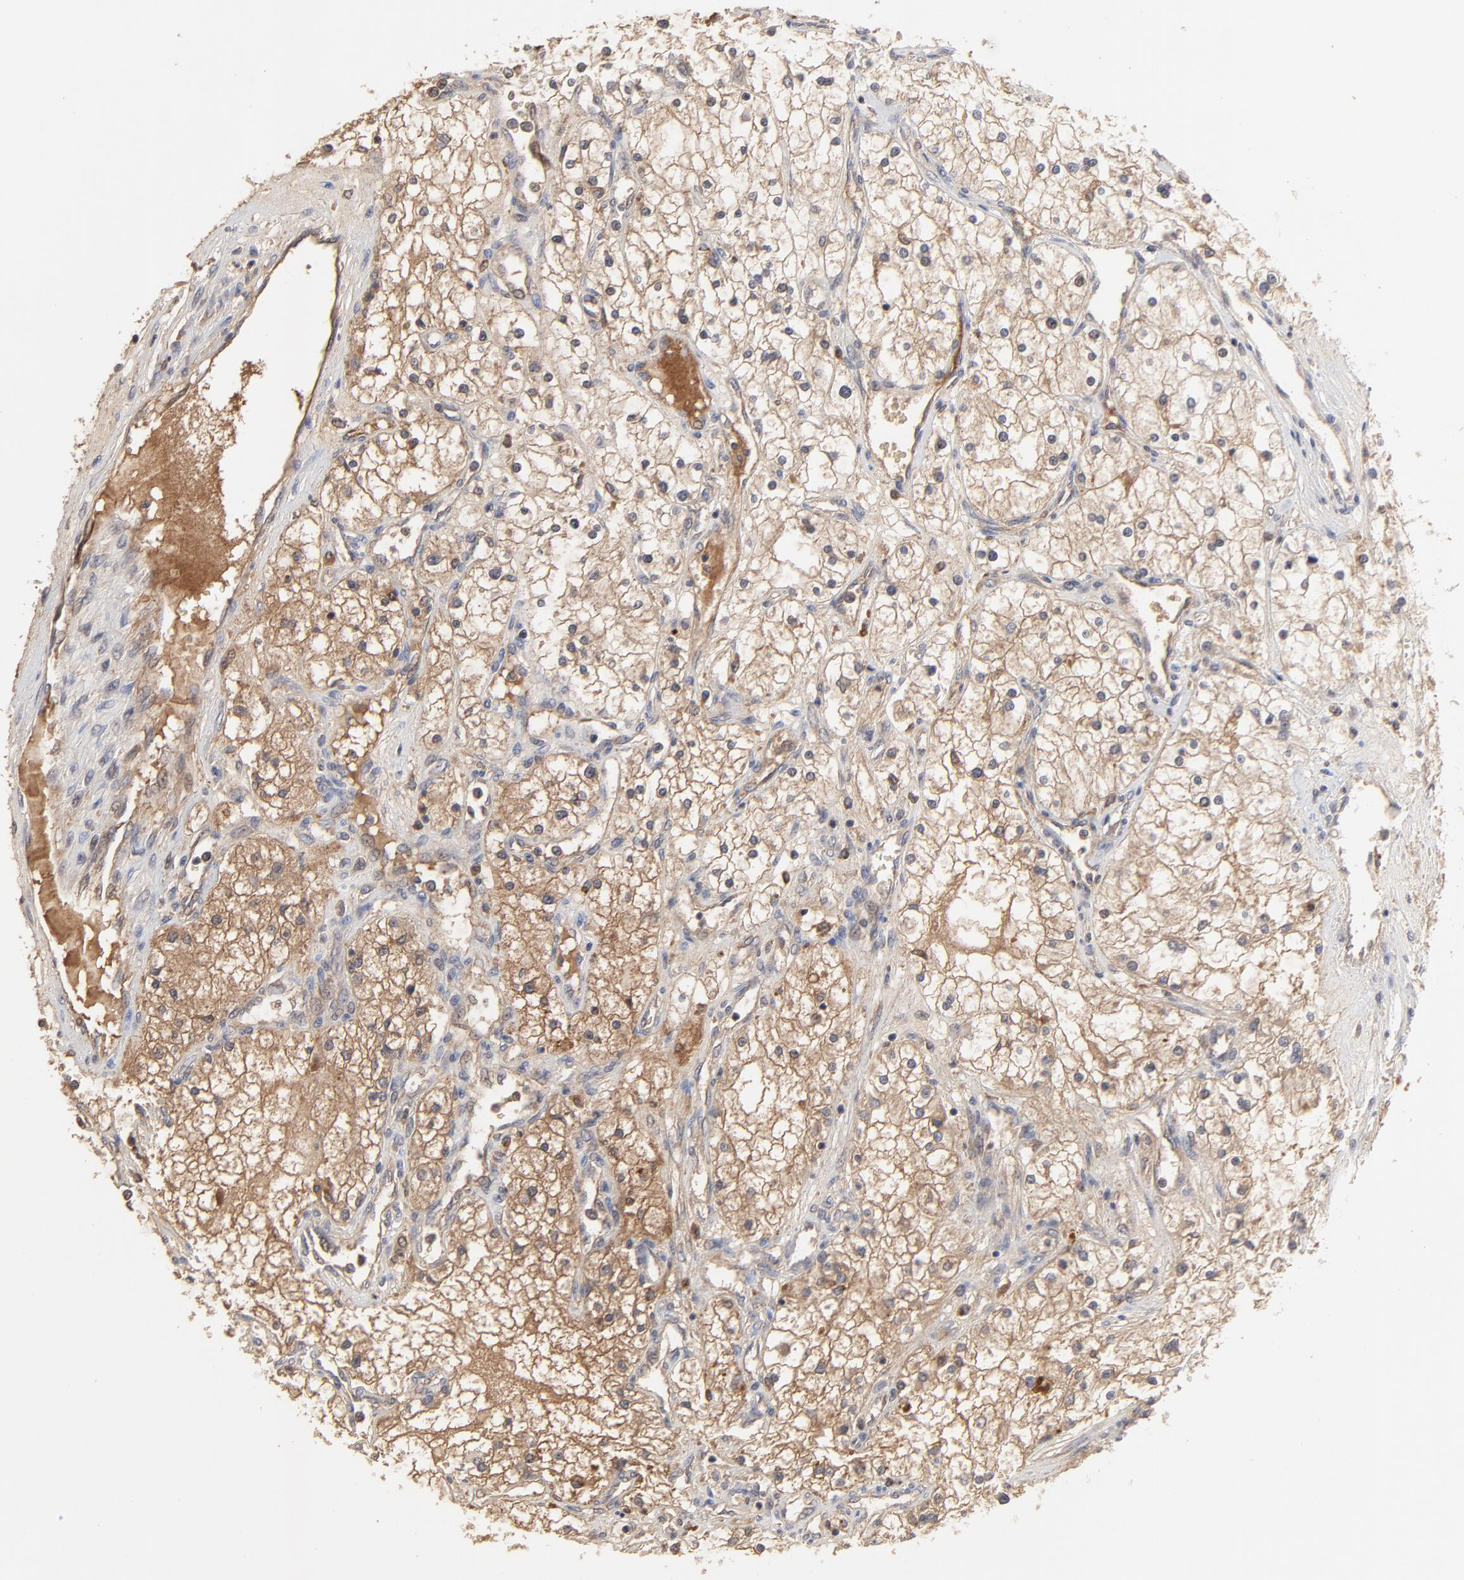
{"staining": {"intensity": "moderate", "quantity": ">75%", "location": "cytoplasmic/membranous"}, "tissue": "renal cancer", "cell_type": "Tumor cells", "image_type": "cancer", "snomed": [{"axis": "morphology", "description": "Adenocarcinoma, NOS"}, {"axis": "topography", "description": "Kidney"}], "caption": "Immunohistochemical staining of human adenocarcinoma (renal) demonstrates medium levels of moderate cytoplasmic/membranous protein positivity in approximately >75% of tumor cells. (brown staining indicates protein expression, while blue staining denotes nuclei).", "gene": "VPREB3", "patient": {"sex": "male", "age": 61}}